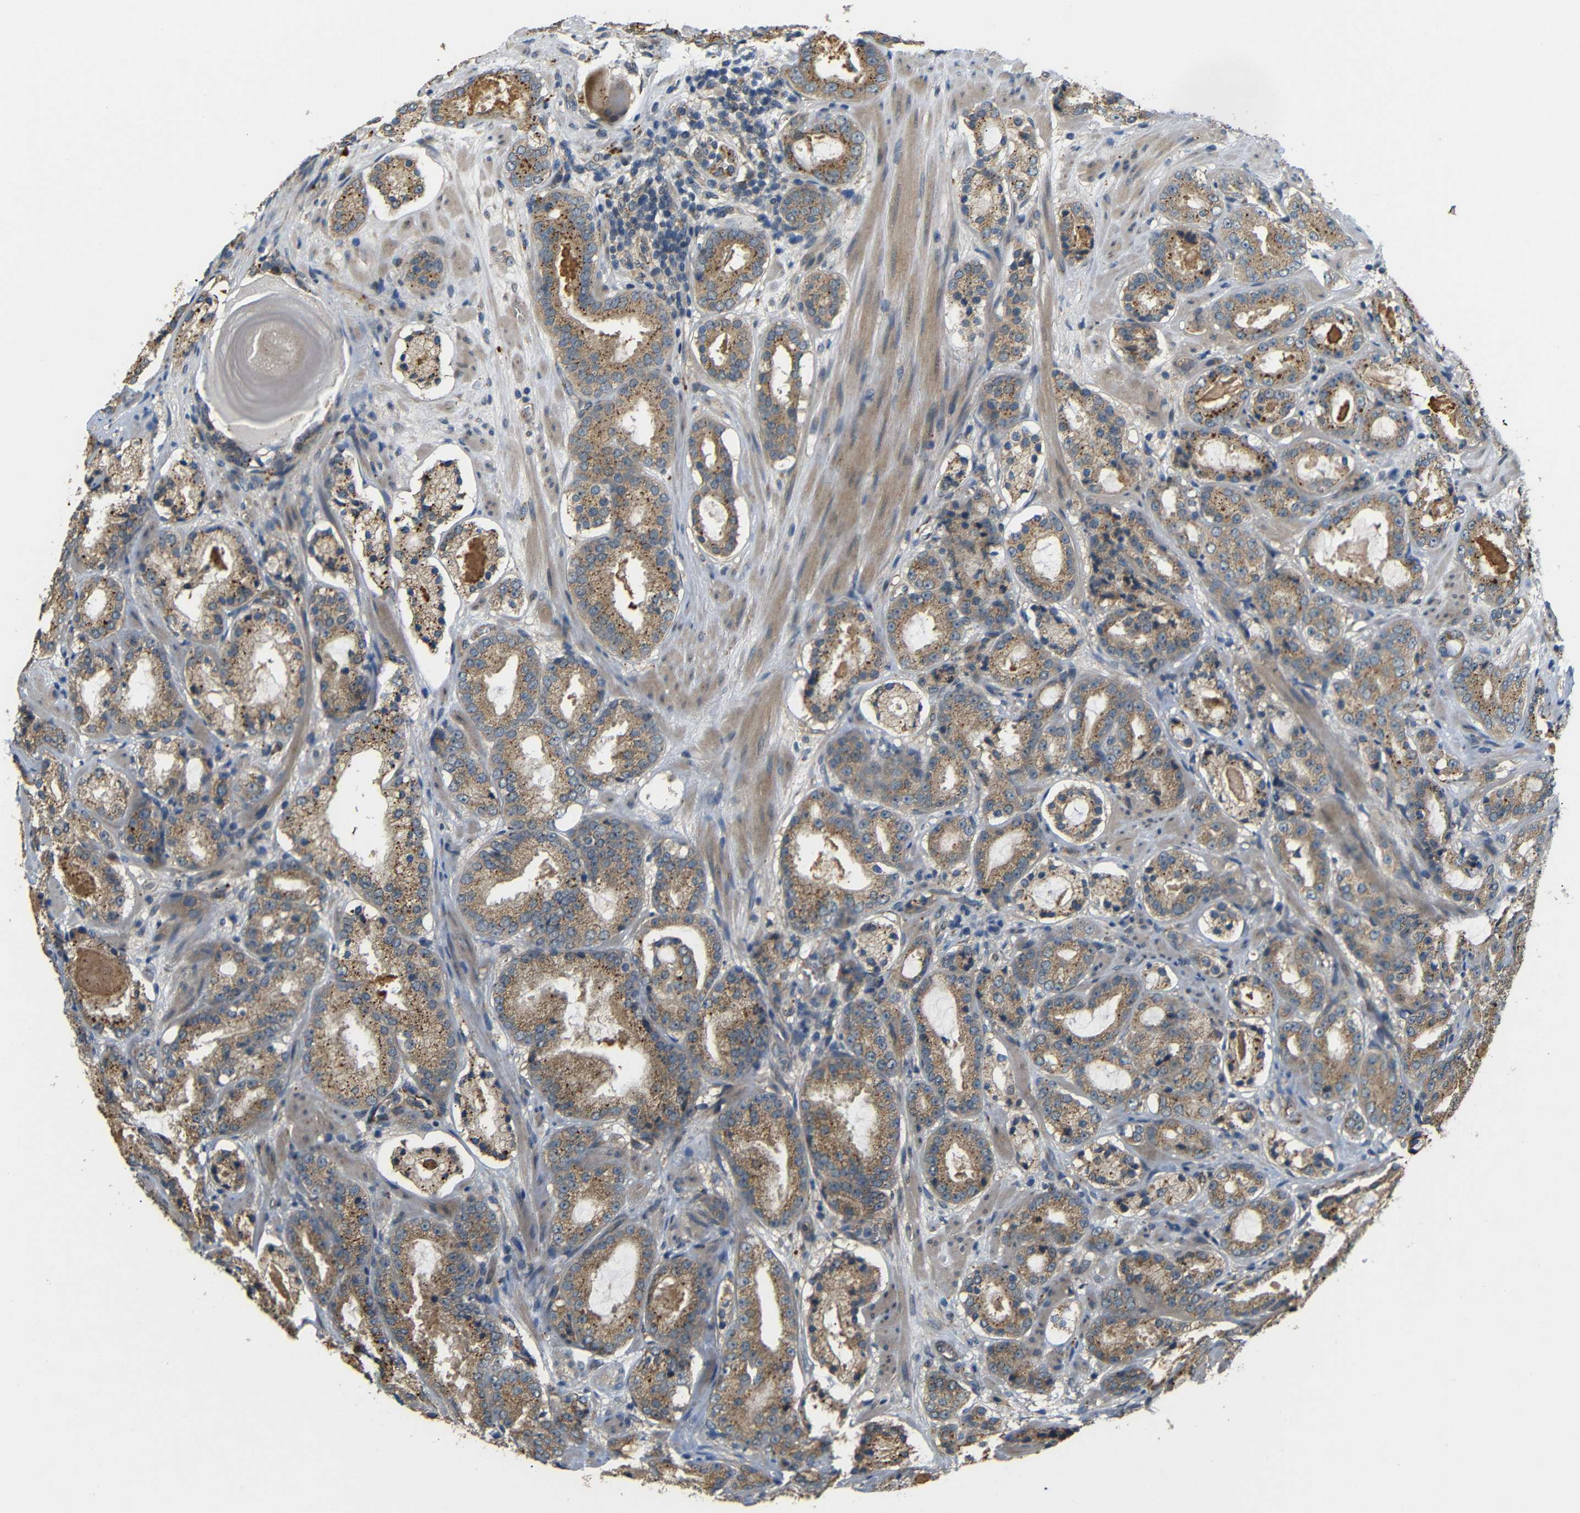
{"staining": {"intensity": "moderate", "quantity": ">75%", "location": "cytoplasmic/membranous"}, "tissue": "prostate cancer", "cell_type": "Tumor cells", "image_type": "cancer", "snomed": [{"axis": "morphology", "description": "Adenocarcinoma, Low grade"}, {"axis": "topography", "description": "Prostate"}], "caption": "Brown immunohistochemical staining in human prostate cancer (adenocarcinoma (low-grade)) shows moderate cytoplasmic/membranous expression in approximately >75% of tumor cells. The staining was performed using DAB to visualize the protein expression in brown, while the nuclei were stained in blue with hematoxylin (Magnification: 20x).", "gene": "ATP7A", "patient": {"sex": "male", "age": 69}}